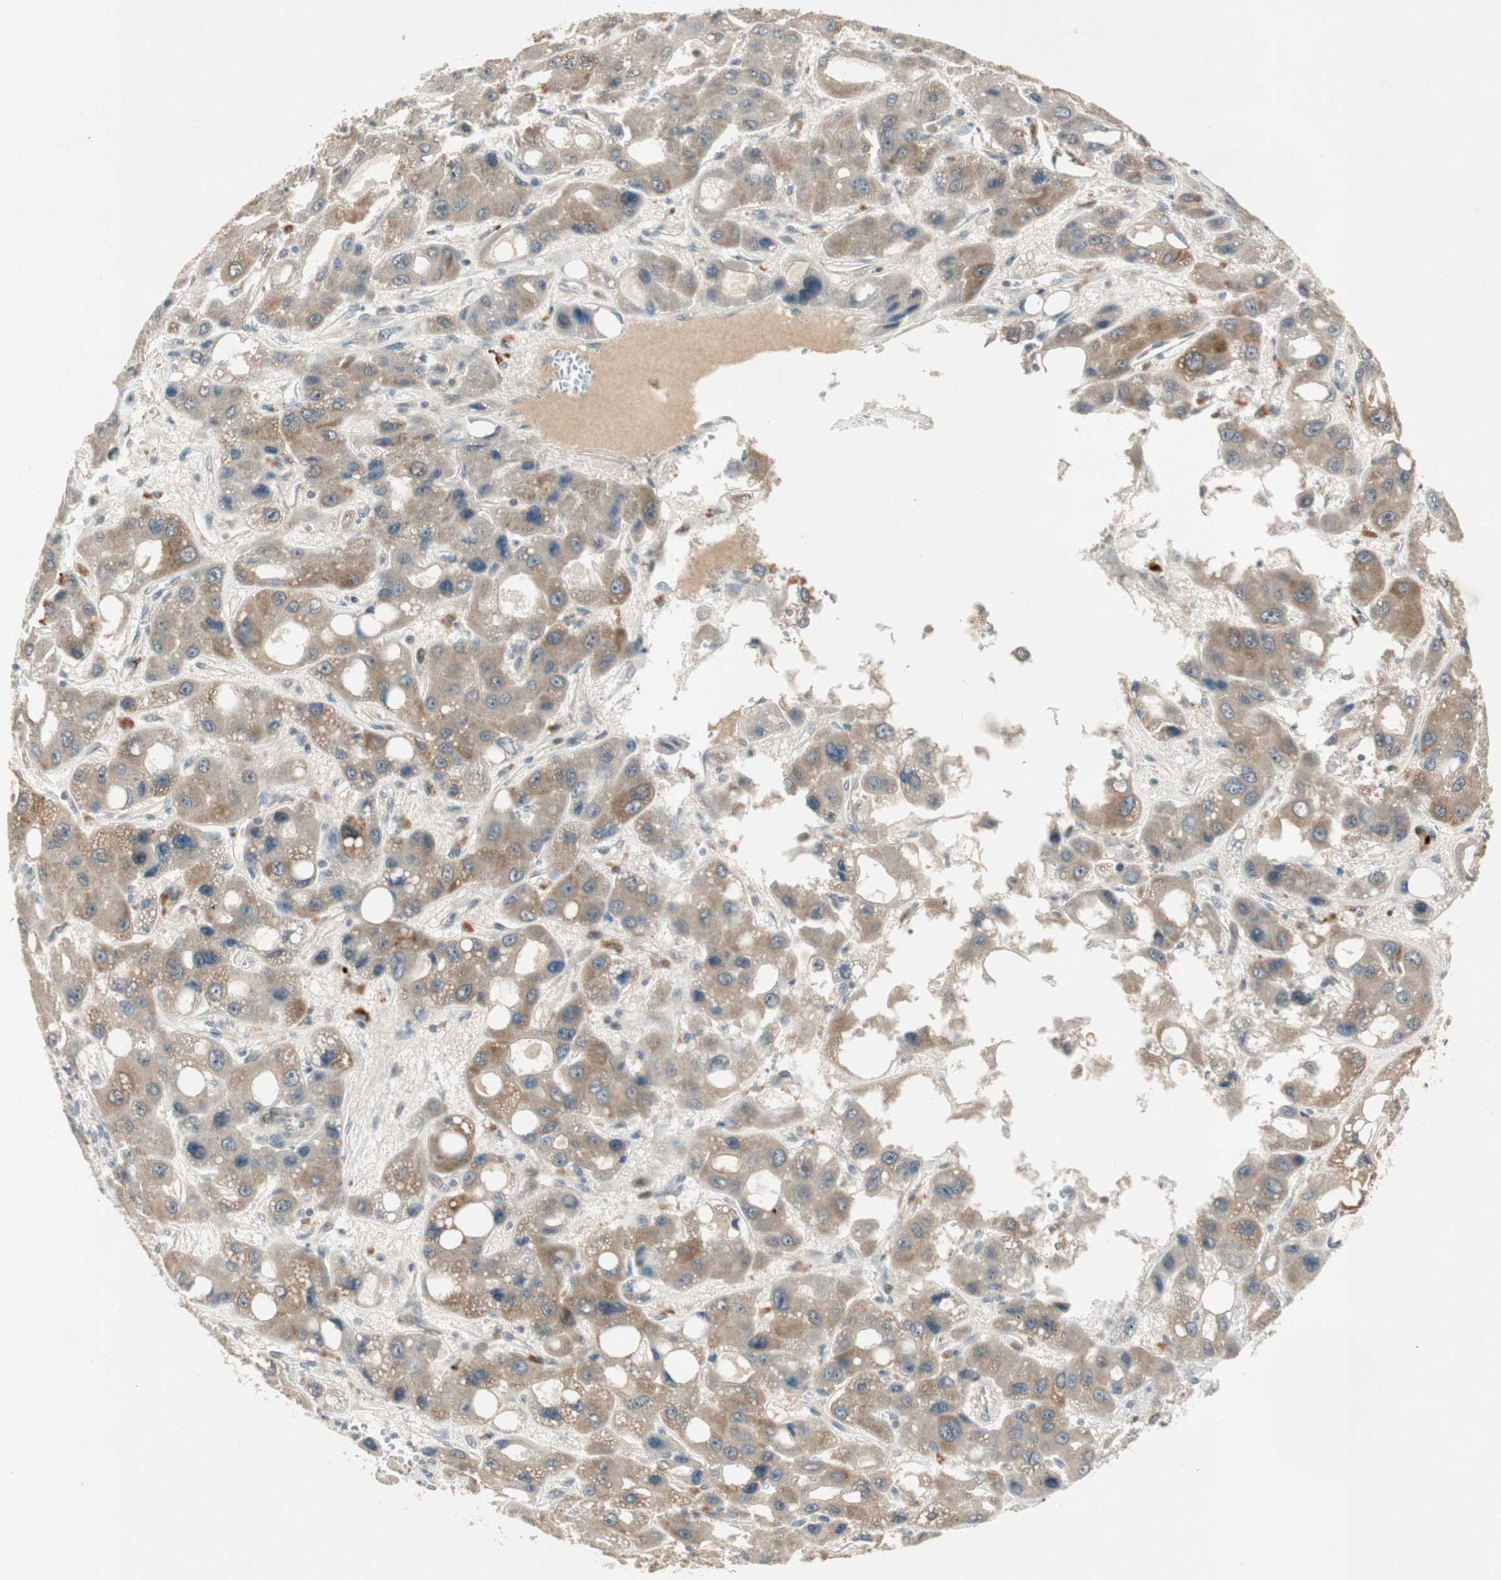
{"staining": {"intensity": "moderate", "quantity": ">75%", "location": "cytoplasmic/membranous"}, "tissue": "liver cancer", "cell_type": "Tumor cells", "image_type": "cancer", "snomed": [{"axis": "morphology", "description": "Carcinoma, Hepatocellular, NOS"}, {"axis": "topography", "description": "Liver"}], "caption": "This is a histology image of immunohistochemistry (IHC) staining of hepatocellular carcinoma (liver), which shows moderate staining in the cytoplasmic/membranous of tumor cells.", "gene": "ACSL5", "patient": {"sex": "male", "age": 55}}